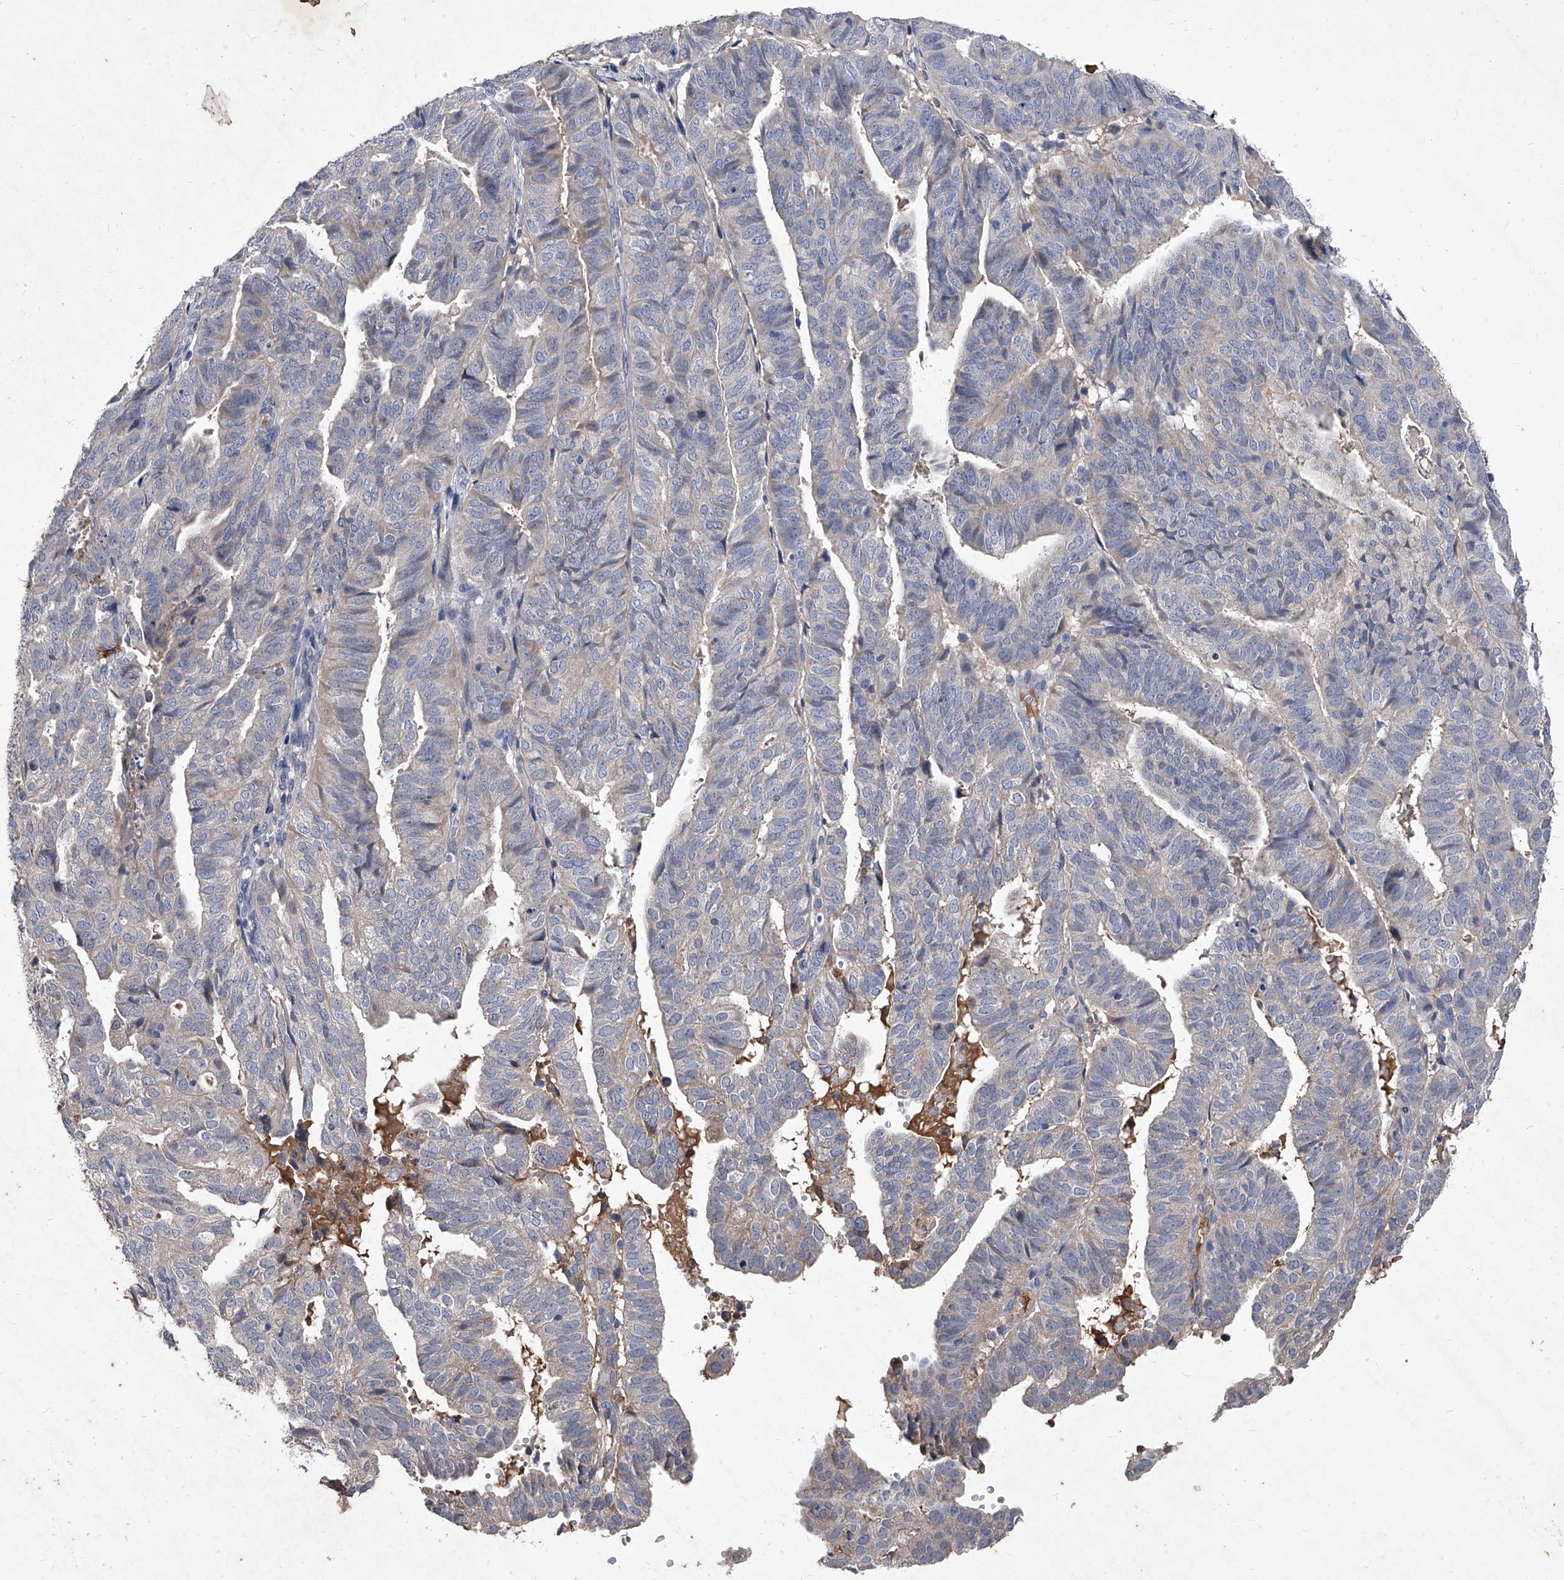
{"staining": {"intensity": "negative", "quantity": "none", "location": "none"}, "tissue": "endometrial cancer", "cell_type": "Tumor cells", "image_type": "cancer", "snomed": [{"axis": "morphology", "description": "Adenocarcinoma, NOS"}, {"axis": "topography", "description": "Uterus"}], "caption": "Photomicrograph shows no protein staining in tumor cells of adenocarcinoma (endometrial) tissue. (DAB (3,3'-diaminobenzidine) immunohistochemistry, high magnification).", "gene": "C5", "patient": {"sex": "female", "age": 77}}